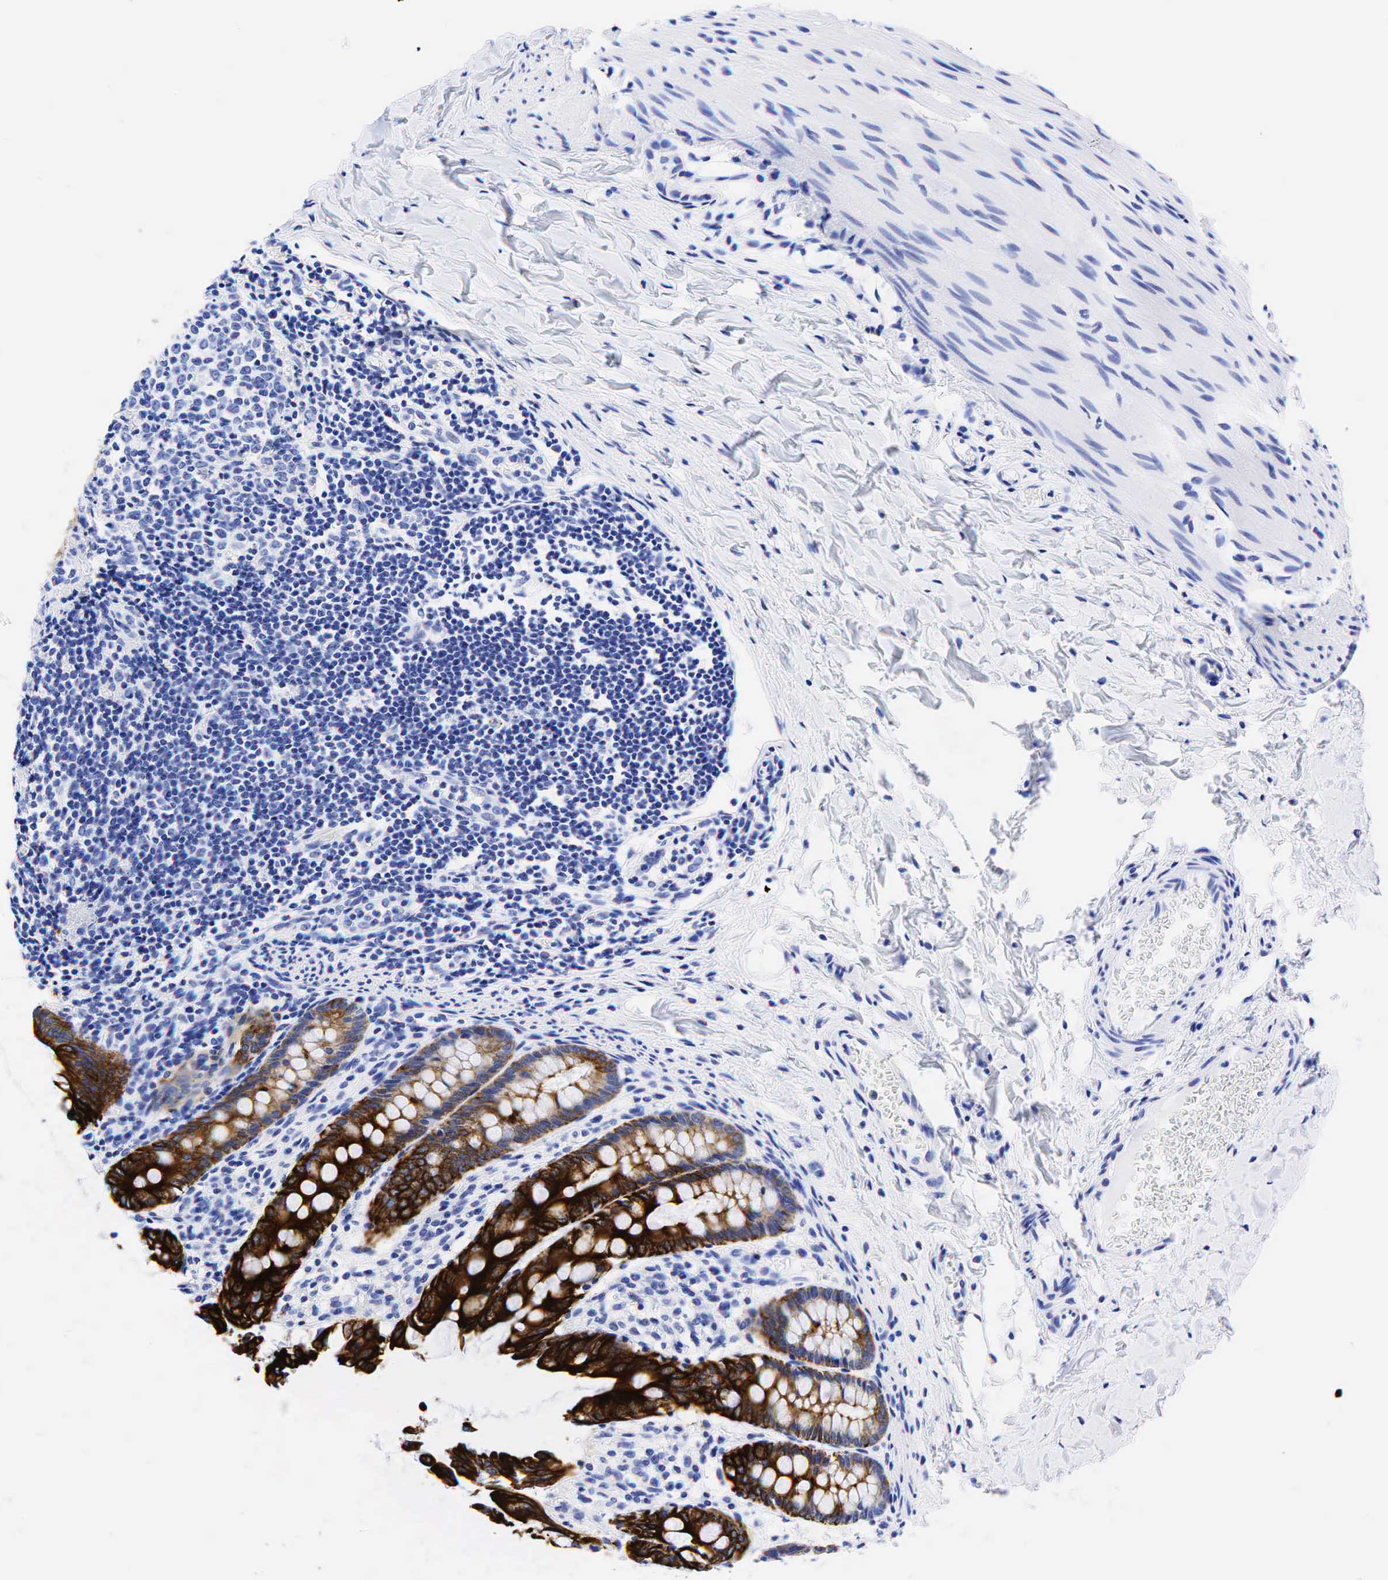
{"staining": {"intensity": "negative", "quantity": "none", "location": "none"}, "tissue": "colon", "cell_type": "Endothelial cells", "image_type": "normal", "snomed": [{"axis": "morphology", "description": "Normal tissue, NOS"}, {"axis": "topography", "description": "Colon"}], "caption": "High magnification brightfield microscopy of unremarkable colon stained with DAB (brown) and counterstained with hematoxylin (blue): endothelial cells show no significant staining.", "gene": "KRT19", "patient": {"sex": "male", "age": 1}}